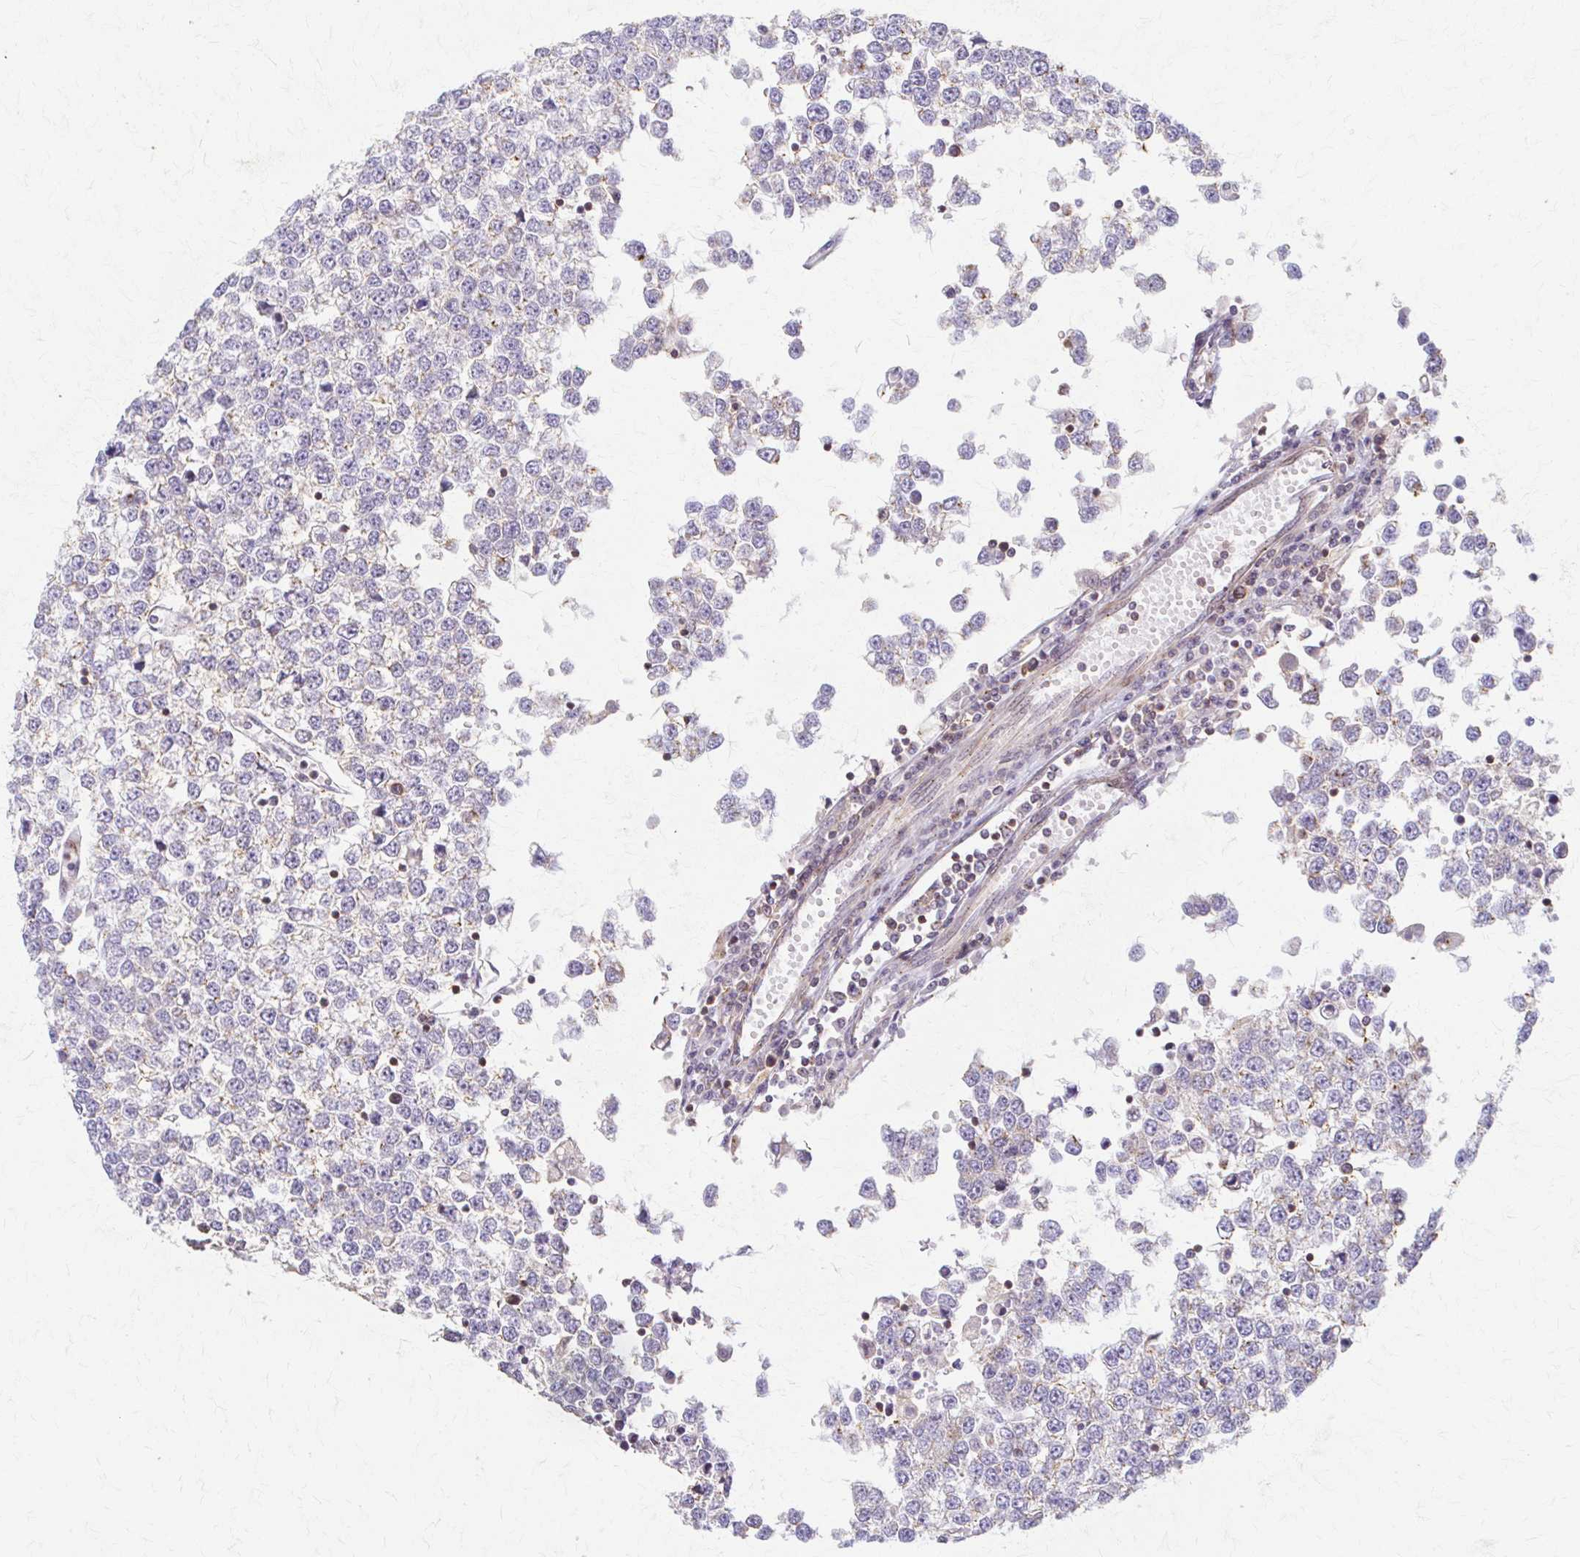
{"staining": {"intensity": "moderate", "quantity": "25%-75%", "location": "cytoplasmic/membranous"}, "tissue": "testis cancer", "cell_type": "Tumor cells", "image_type": "cancer", "snomed": [{"axis": "morphology", "description": "Seminoma, NOS"}, {"axis": "topography", "description": "Testis"}], "caption": "A high-resolution histopathology image shows immunohistochemistry (IHC) staining of testis cancer, which exhibits moderate cytoplasmic/membranous positivity in about 25%-75% of tumor cells.", "gene": "ARHGAP35", "patient": {"sex": "male", "age": 65}}